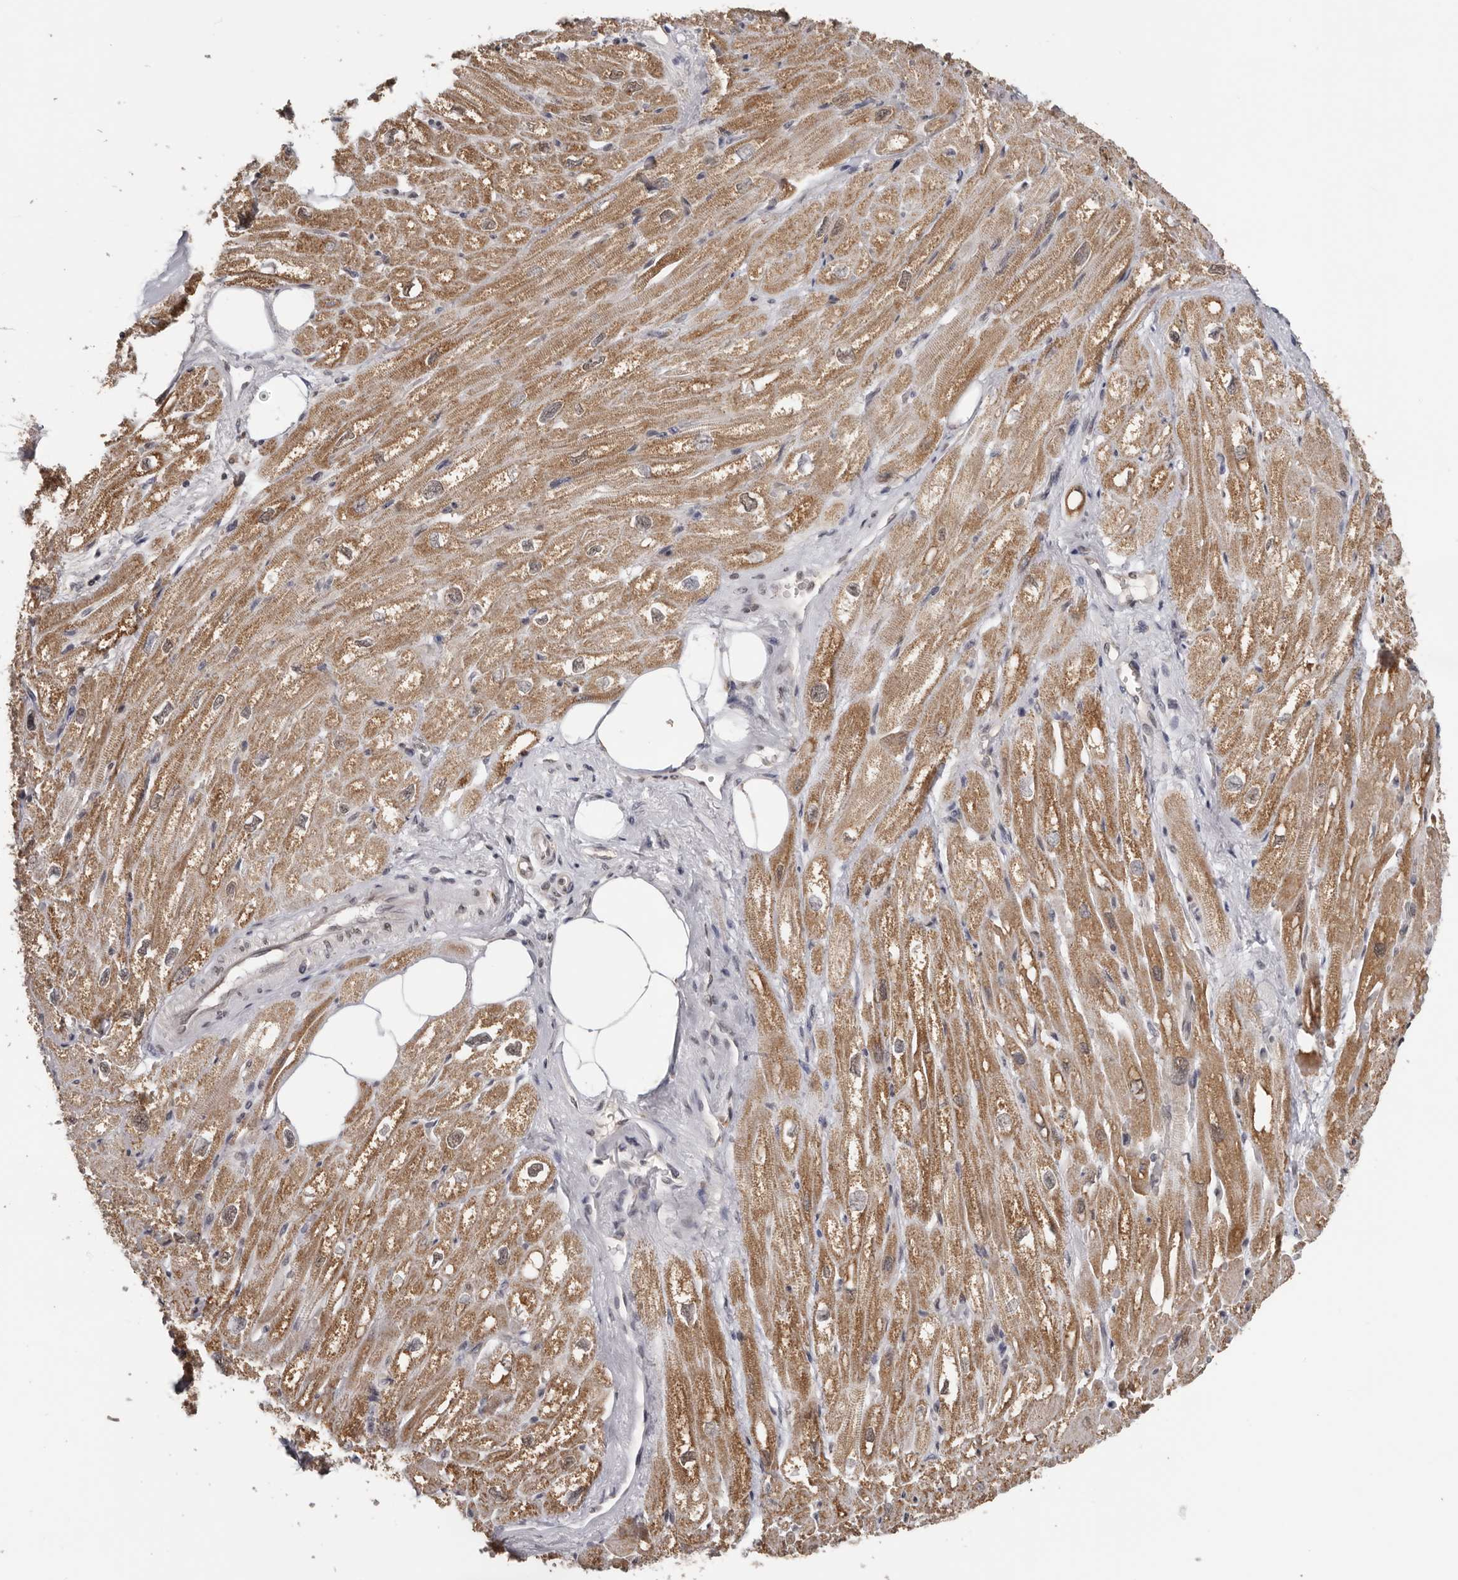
{"staining": {"intensity": "moderate", "quantity": ">75%", "location": "cytoplasmic/membranous"}, "tissue": "heart muscle", "cell_type": "Cardiomyocytes", "image_type": "normal", "snomed": [{"axis": "morphology", "description": "Normal tissue, NOS"}, {"axis": "topography", "description": "Heart"}], "caption": "This is a micrograph of IHC staining of unremarkable heart muscle, which shows moderate positivity in the cytoplasmic/membranous of cardiomyocytes.", "gene": "MOGAT2", "patient": {"sex": "male", "age": 50}}